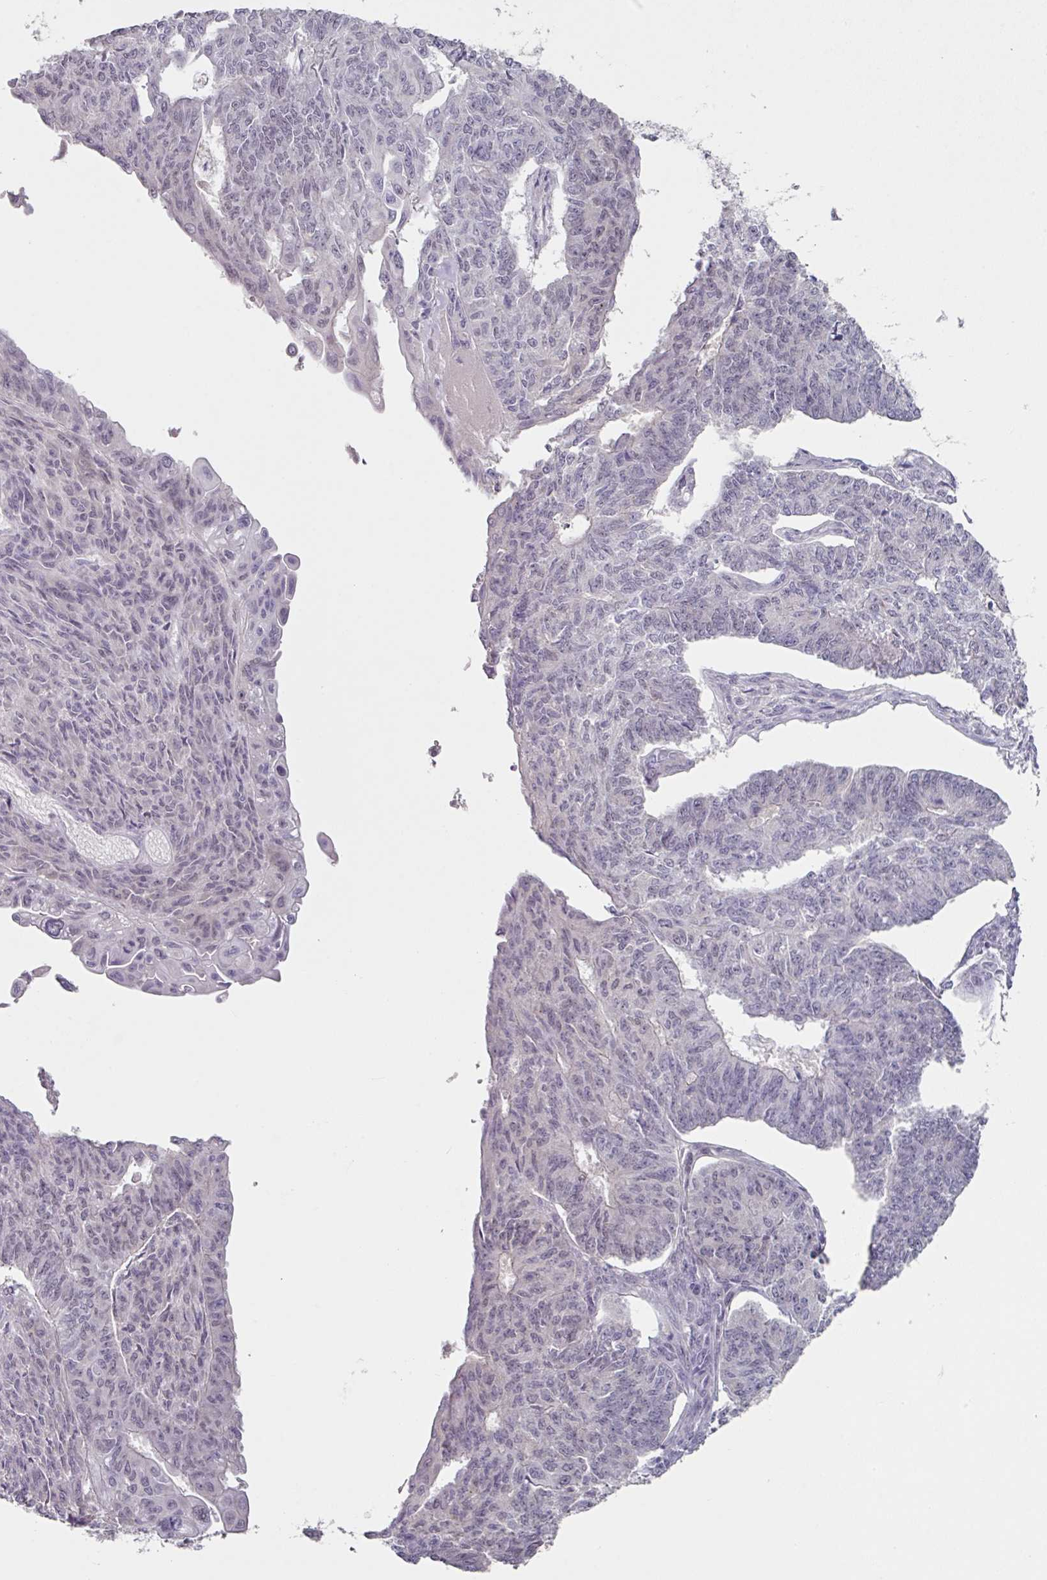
{"staining": {"intensity": "negative", "quantity": "none", "location": "none"}, "tissue": "endometrial cancer", "cell_type": "Tumor cells", "image_type": "cancer", "snomed": [{"axis": "morphology", "description": "Adenocarcinoma, NOS"}, {"axis": "topography", "description": "Endometrium"}], "caption": "This is a photomicrograph of immunohistochemistry staining of endometrial cancer (adenocarcinoma), which shows no staining in tumor cells.", "gene": "ELK1", "patient": {"sex": "female", "age": 32}}